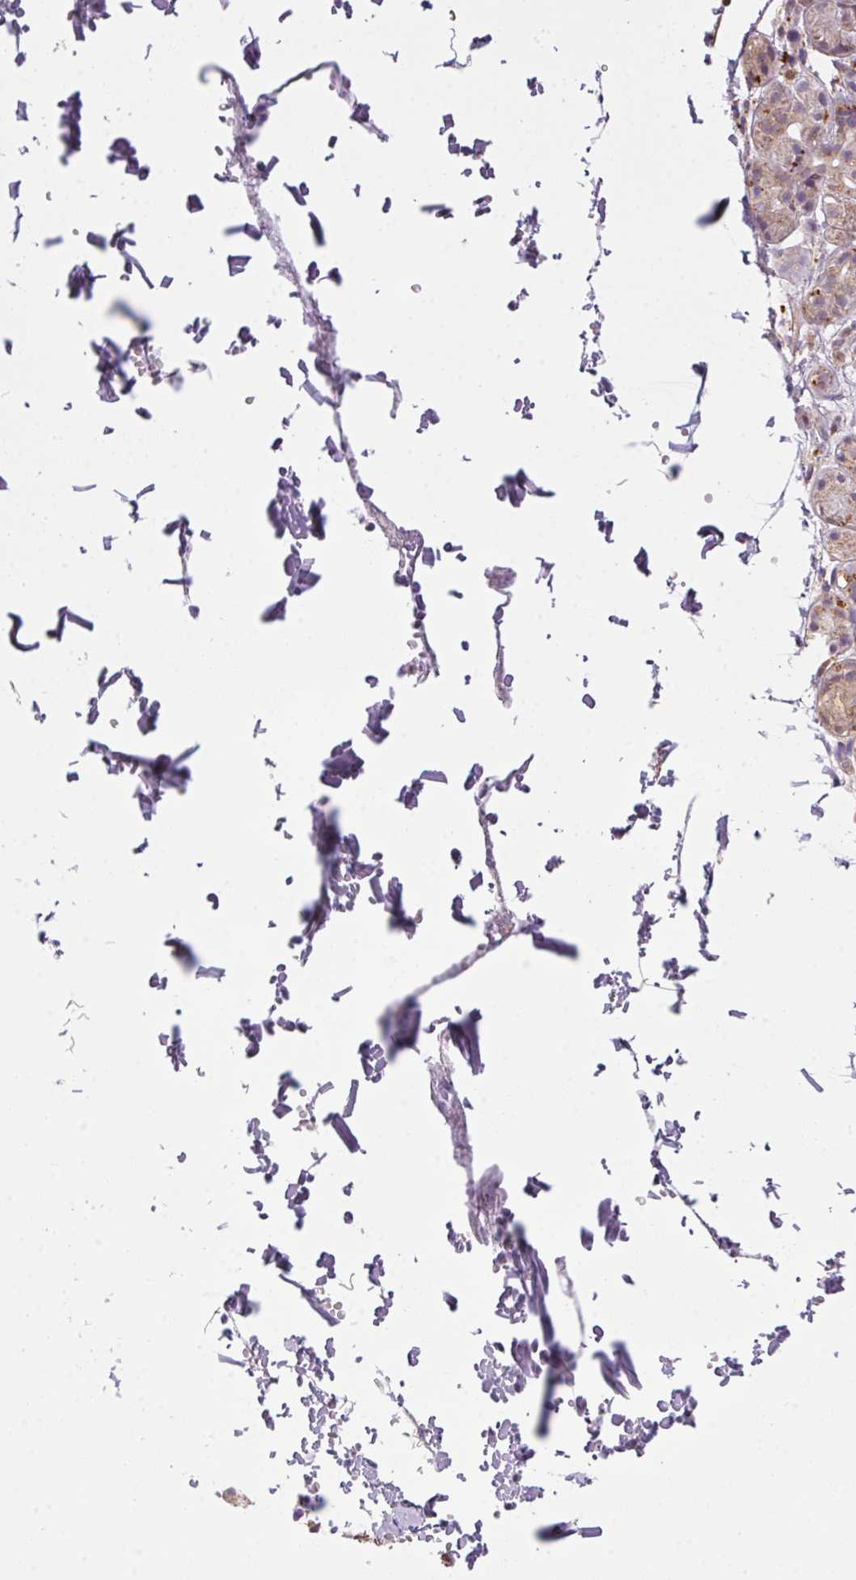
{"staining": {"intensity": "moderate", "quantity": "25%-75%", "location": "cytoplasmic/membranous"}, "tissue": "salivary gland", "cell_type": "Glandular cells", "image_type": "normal", "snomed": [{"axis": "morphology", "description": "Normal tissue, NOS"}, {"axis": "topography", "description": "Salivary gland"}, {"axis": "topography", "description": "Peripheral nerve tissue"}], "caption": "Immunohistochemical staining of benign human salivary gland reveals moderate cytoplasmic/membranous protein positivity in about 25%-75% of glandular cells.", "gene": "ADH5", "patient": {"sex": "male", "age": 71}}